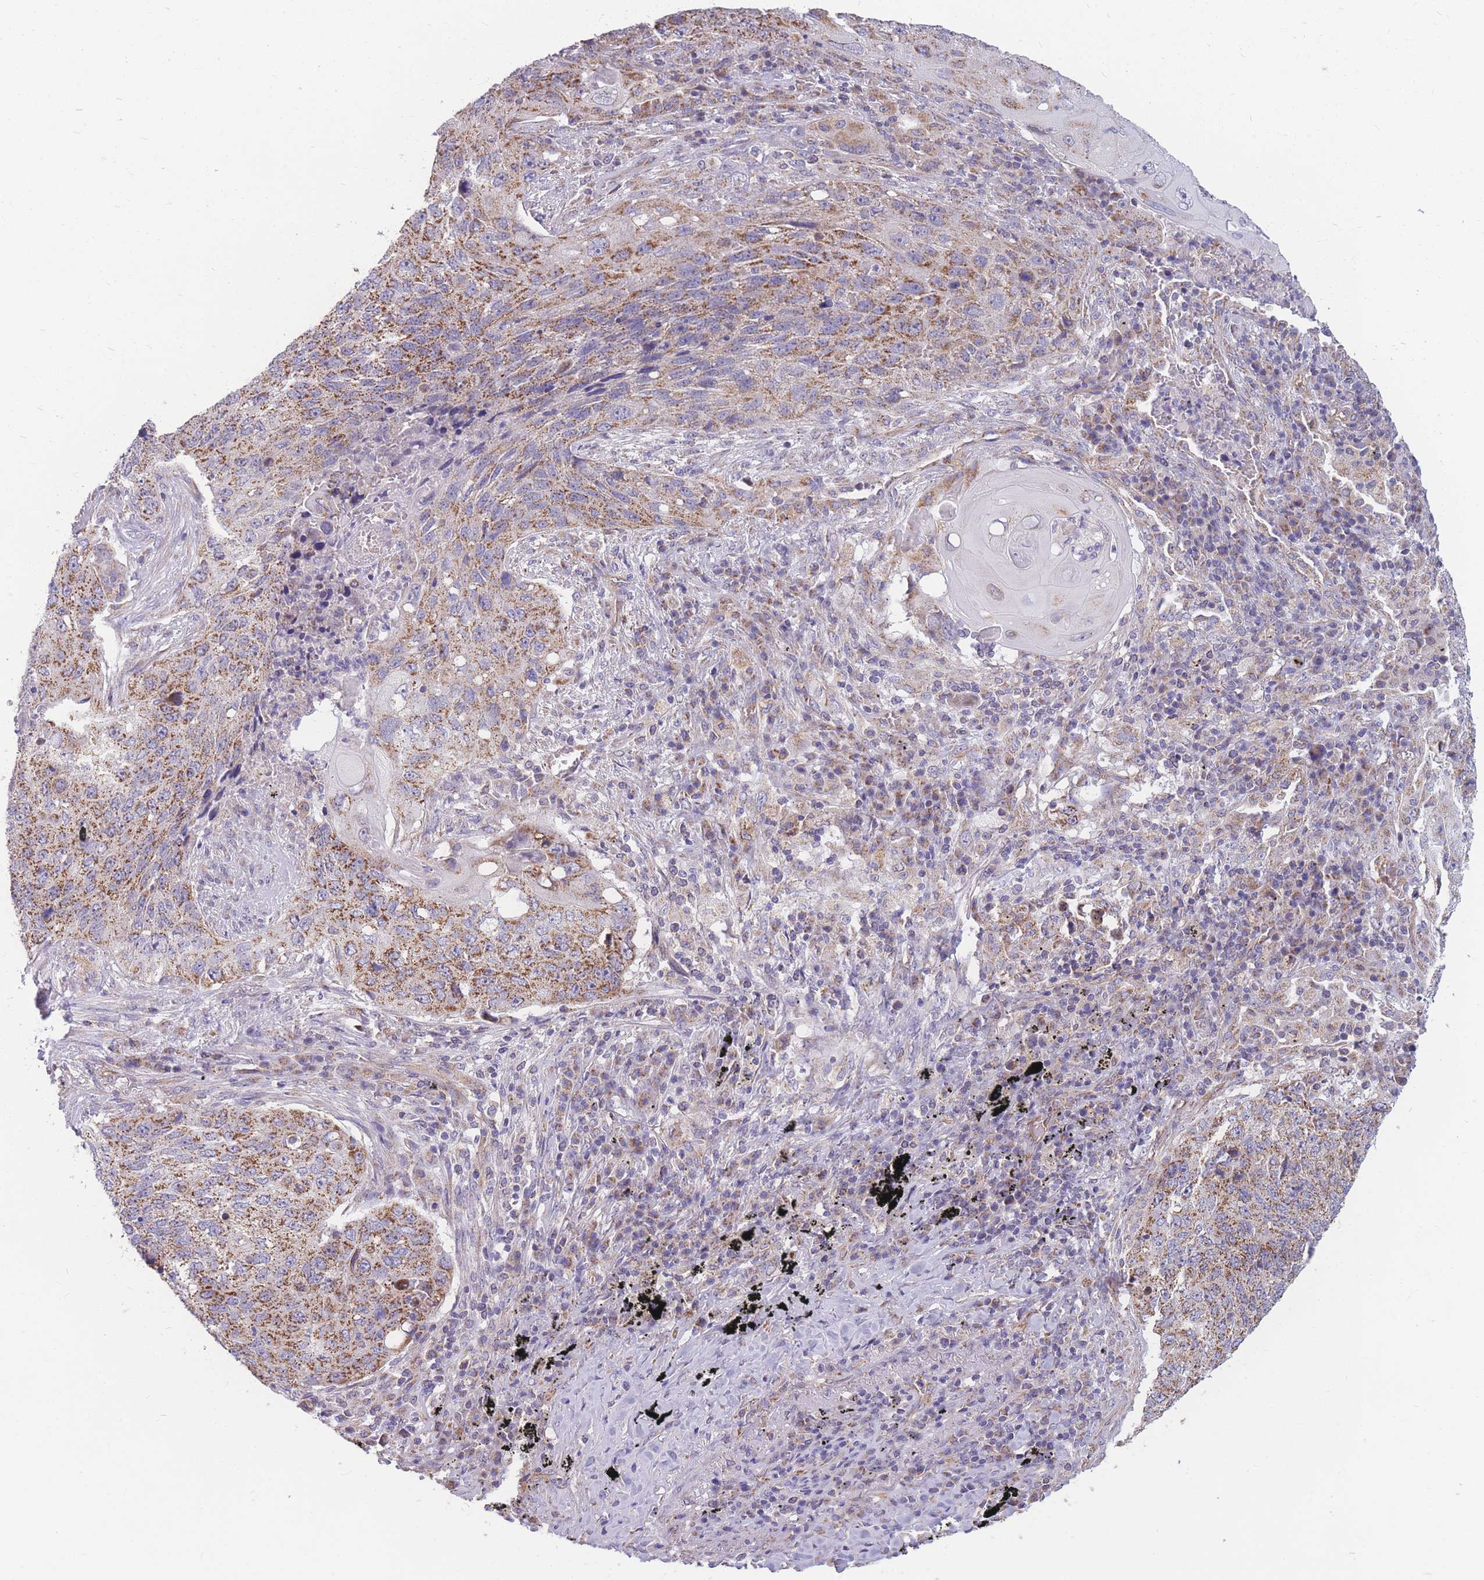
{"staining": {"intensity": "strong", "quantity": ">75%", "location": "cytoplasmic/membranous"}, "tissue": "lung cancer", "cell_type": "Tumor cells", "image_type": "cancer", "snomed": [{"axis": "morphology", "description": "Squamous cell carcinoma, NOS"}, {"axis": "topography", "description": "Lung"}], "caption": "DAB immunohistochemical staining of human lung cancer demonstrates strong cytoplasmic/membranous protein positivity in approximately >75% of tumor cells.", "gene": "MRPS9", "patient": {"sex": "female", "age": 63}}